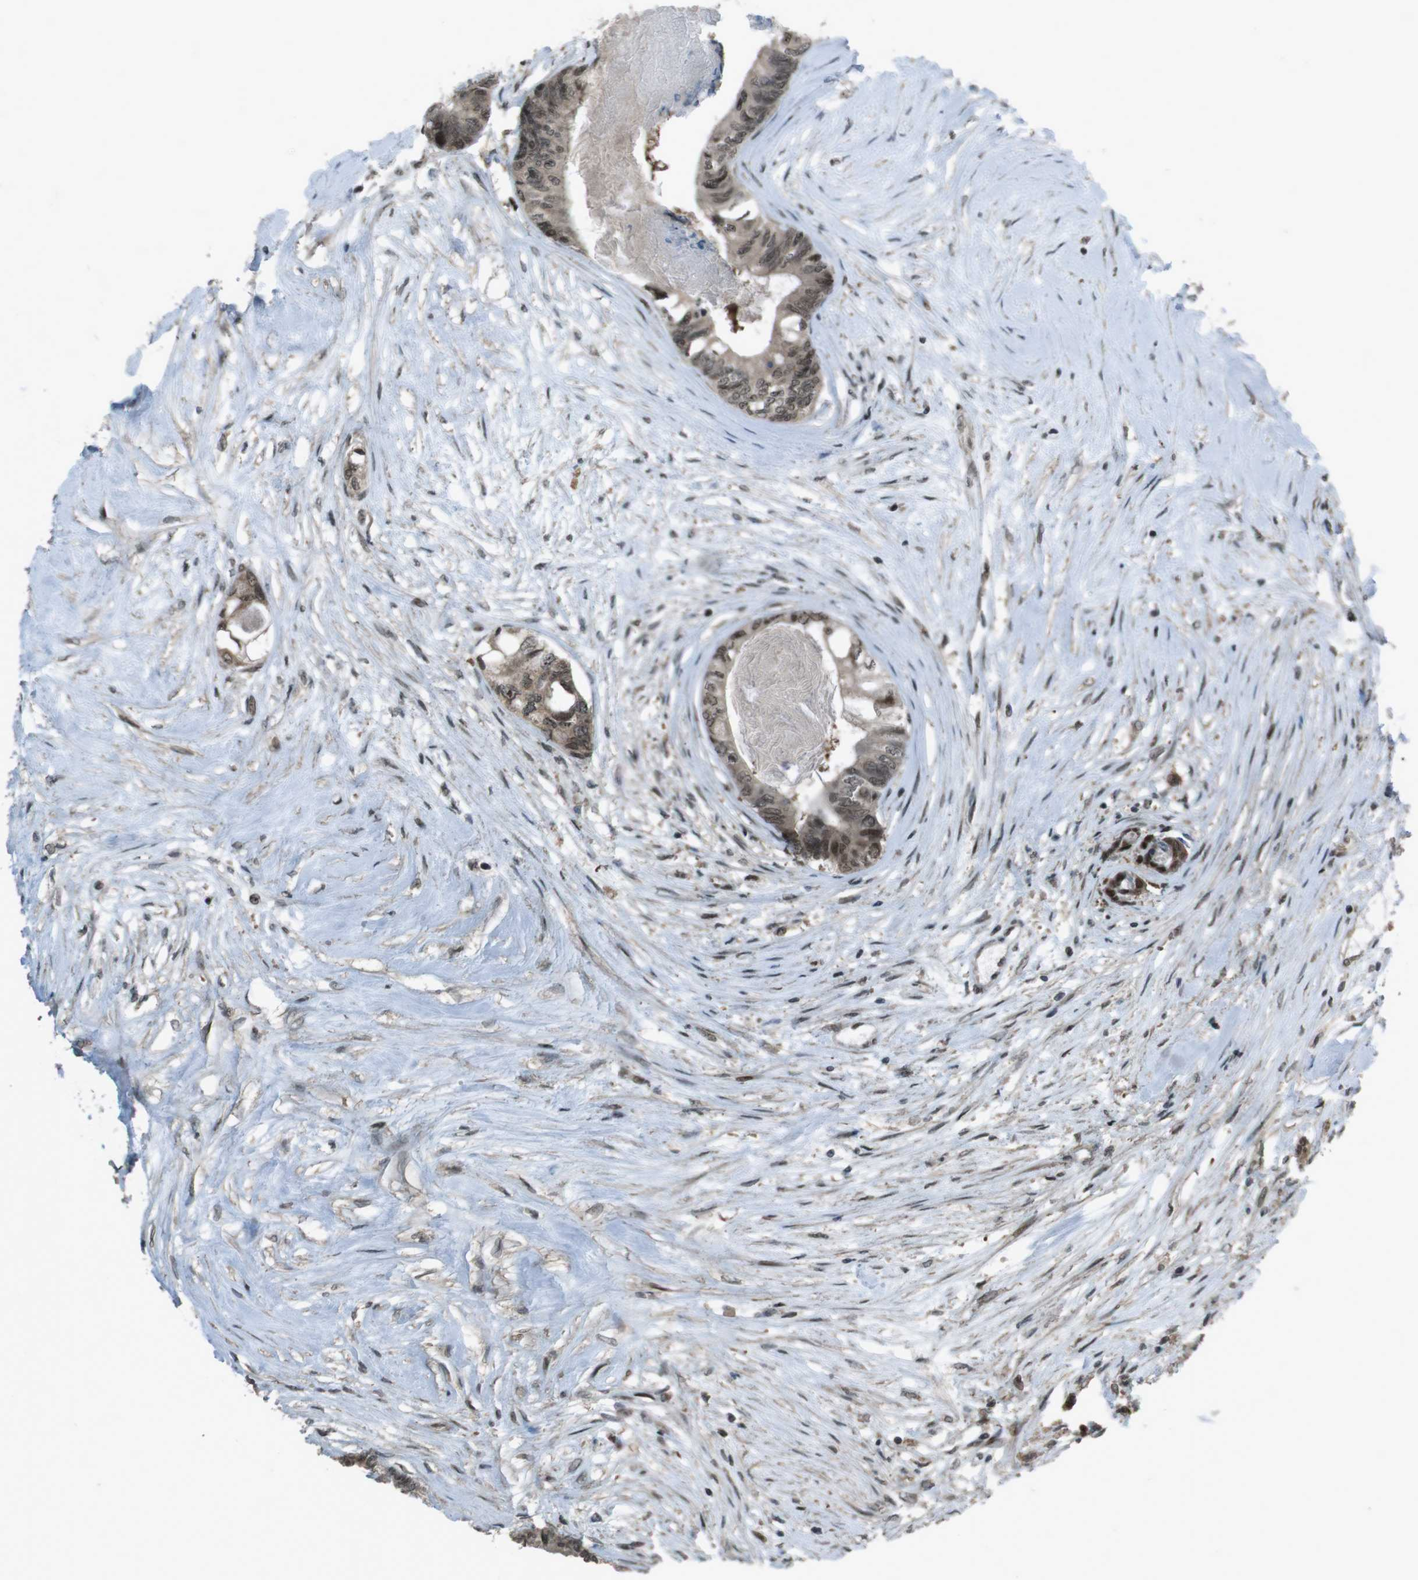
{"staining": {"intensity": "strong", "quantity": "<25%", "location": "nuclear"}, "tissue": "colorectal cancer", "cell_type": "Tumor cells", "image_type": "cancer", "snomed": [{"axis": "morphology", "description": "Adenocarcinoma, NOS"}, {"axis": "topography", "description": "Rectum"}], "caption": "Human colorectal cancer (adenocarcinoma) stained with a protein marker reveals strong staining in tumor cells.", "gene": "SLITRK5", "patient": {"sex": "male", "age": 63}}